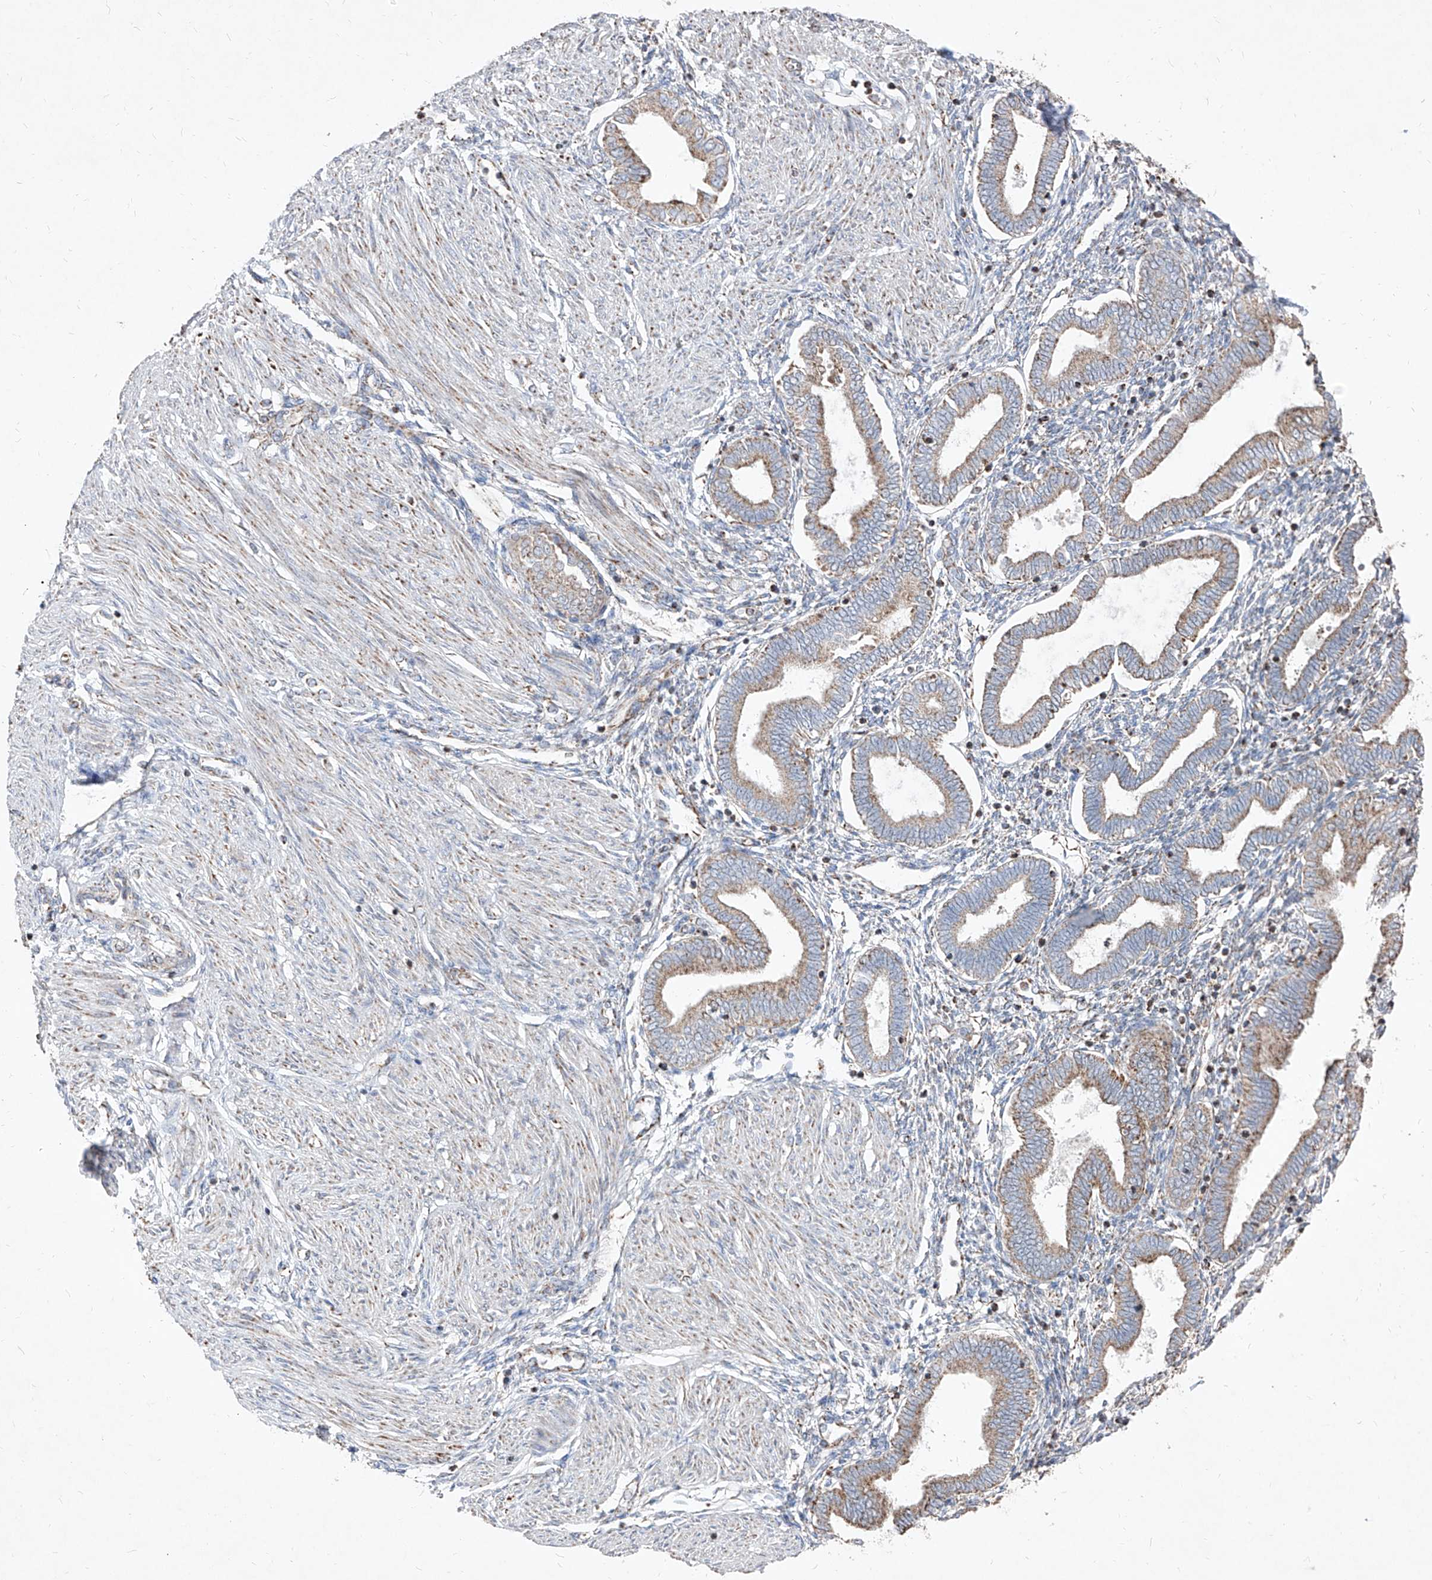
{"staining": {"intensity": "negative", "quantity": "none", "location": "none"}, "tissue": "endometrium", "cell_type": "Cells in endometrial stroma", "image_type": "normal", "snomed": [{"axis": "morphology", "description": "Normal tissue, NOS"}, {"axis": "topography", "description": "Endometrium"}], "caption": "Immunohistochemistry image of normal endometrium stained for a protein (brown), which reveals no expression in cells in endometrial stroma.", "gene": "NDUFB3", "patient": {"sex": "female", "age": 53}}